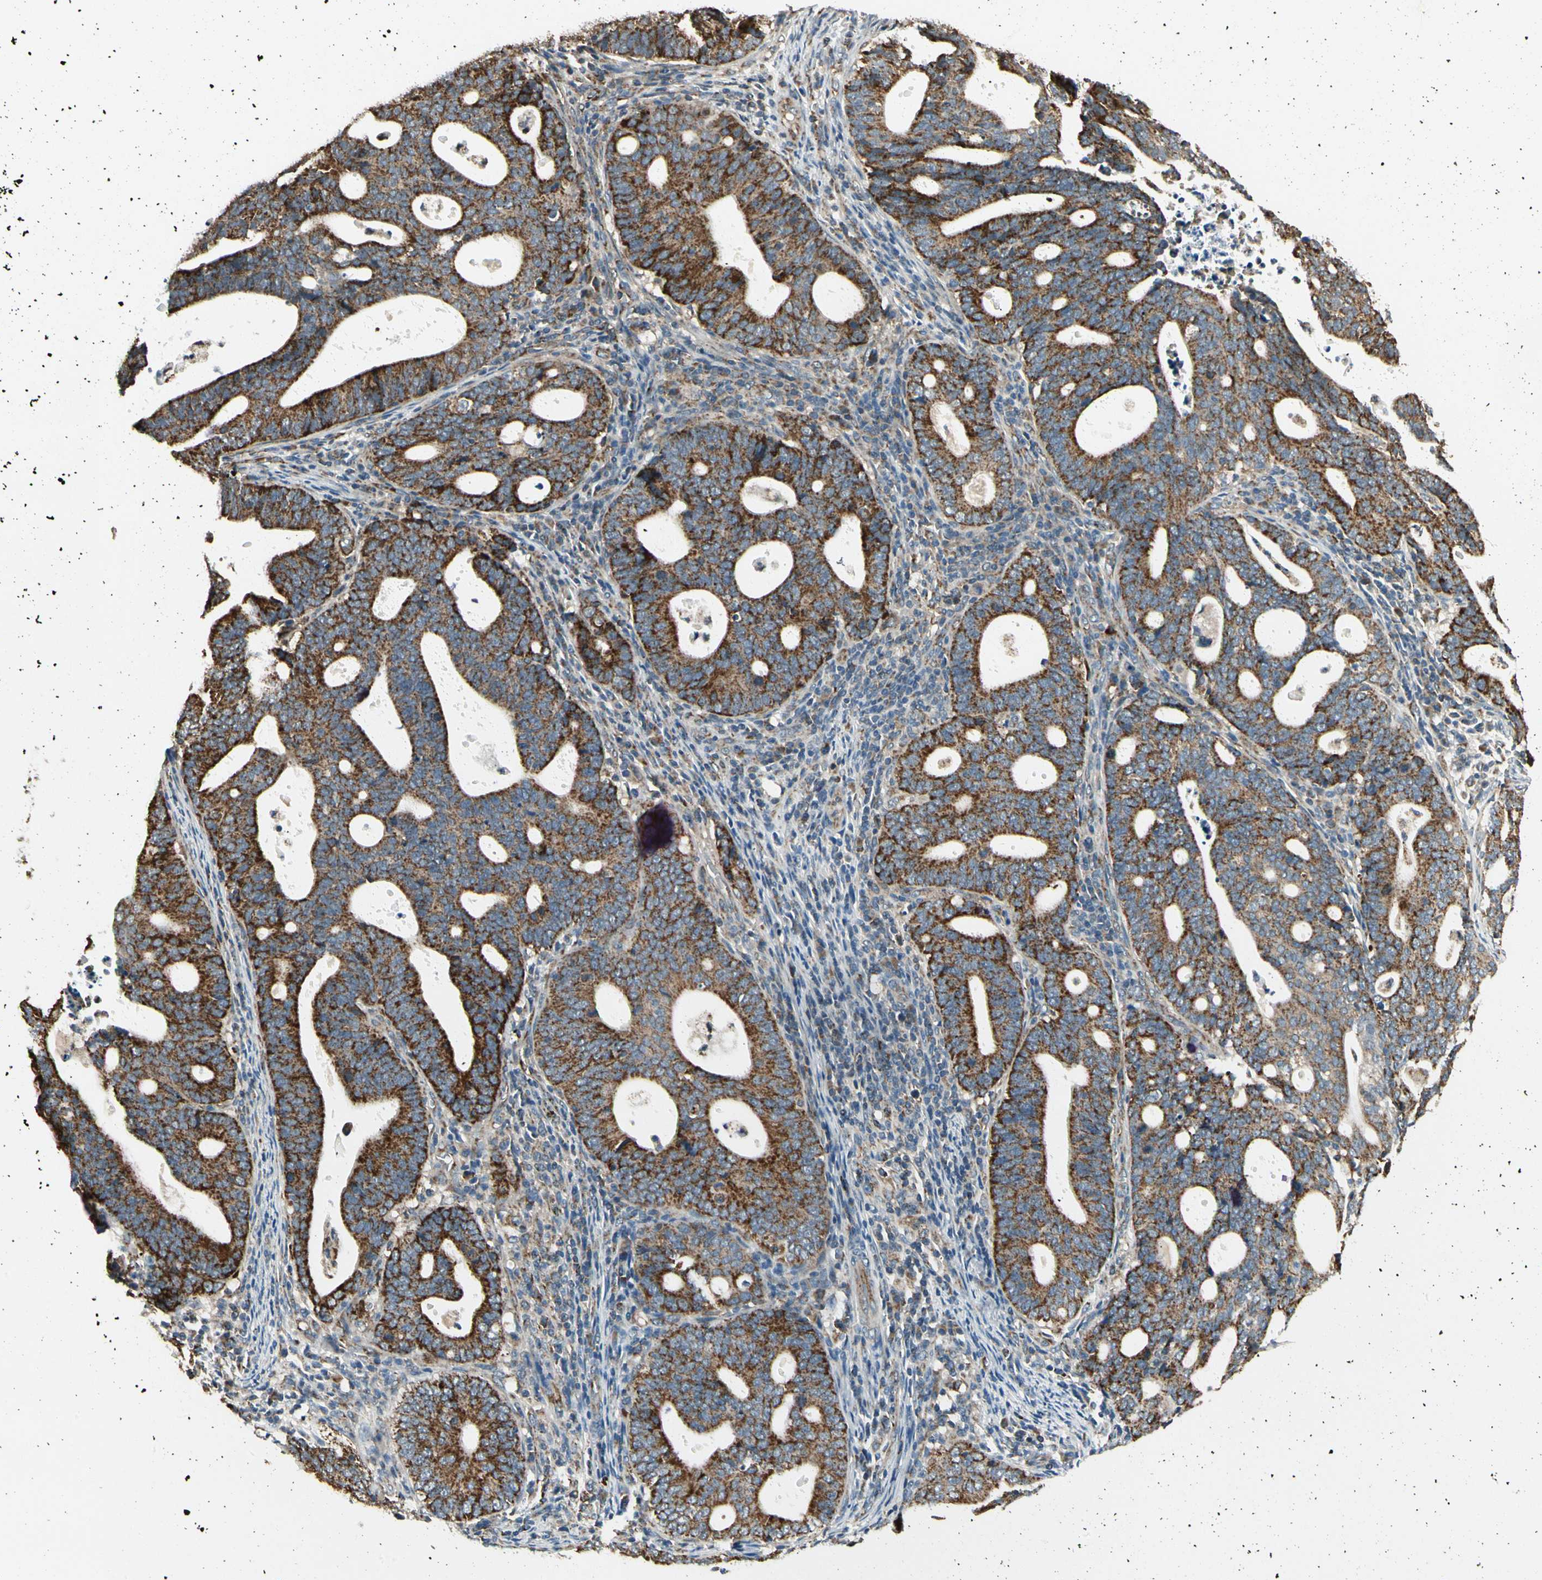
{"staining": {"intensity": "strong", "quantity": ">75%", "location": "cytoplasmic/membranous"}, "tissue": "endometrial cancer", "cell_type": "Tumor cells", "image_type": "cancer", "snomed": [{"axis": "morphology", "description": "Adenocarcinoma, NOS"}, {"axis": "topography", "description": "Uterus"}], "caption": "Protein expression analysis of endometrial cancer shows strong cytoplasmic/membranous expression in about >75% of tumor cells. The protein of interest is stained brown, and the nuclei are stained in blue (DAB IHC with brightfield microscopy, high magnification).", "gene": "EPHB3", "patient": {"sex": "female", "age": 83}}